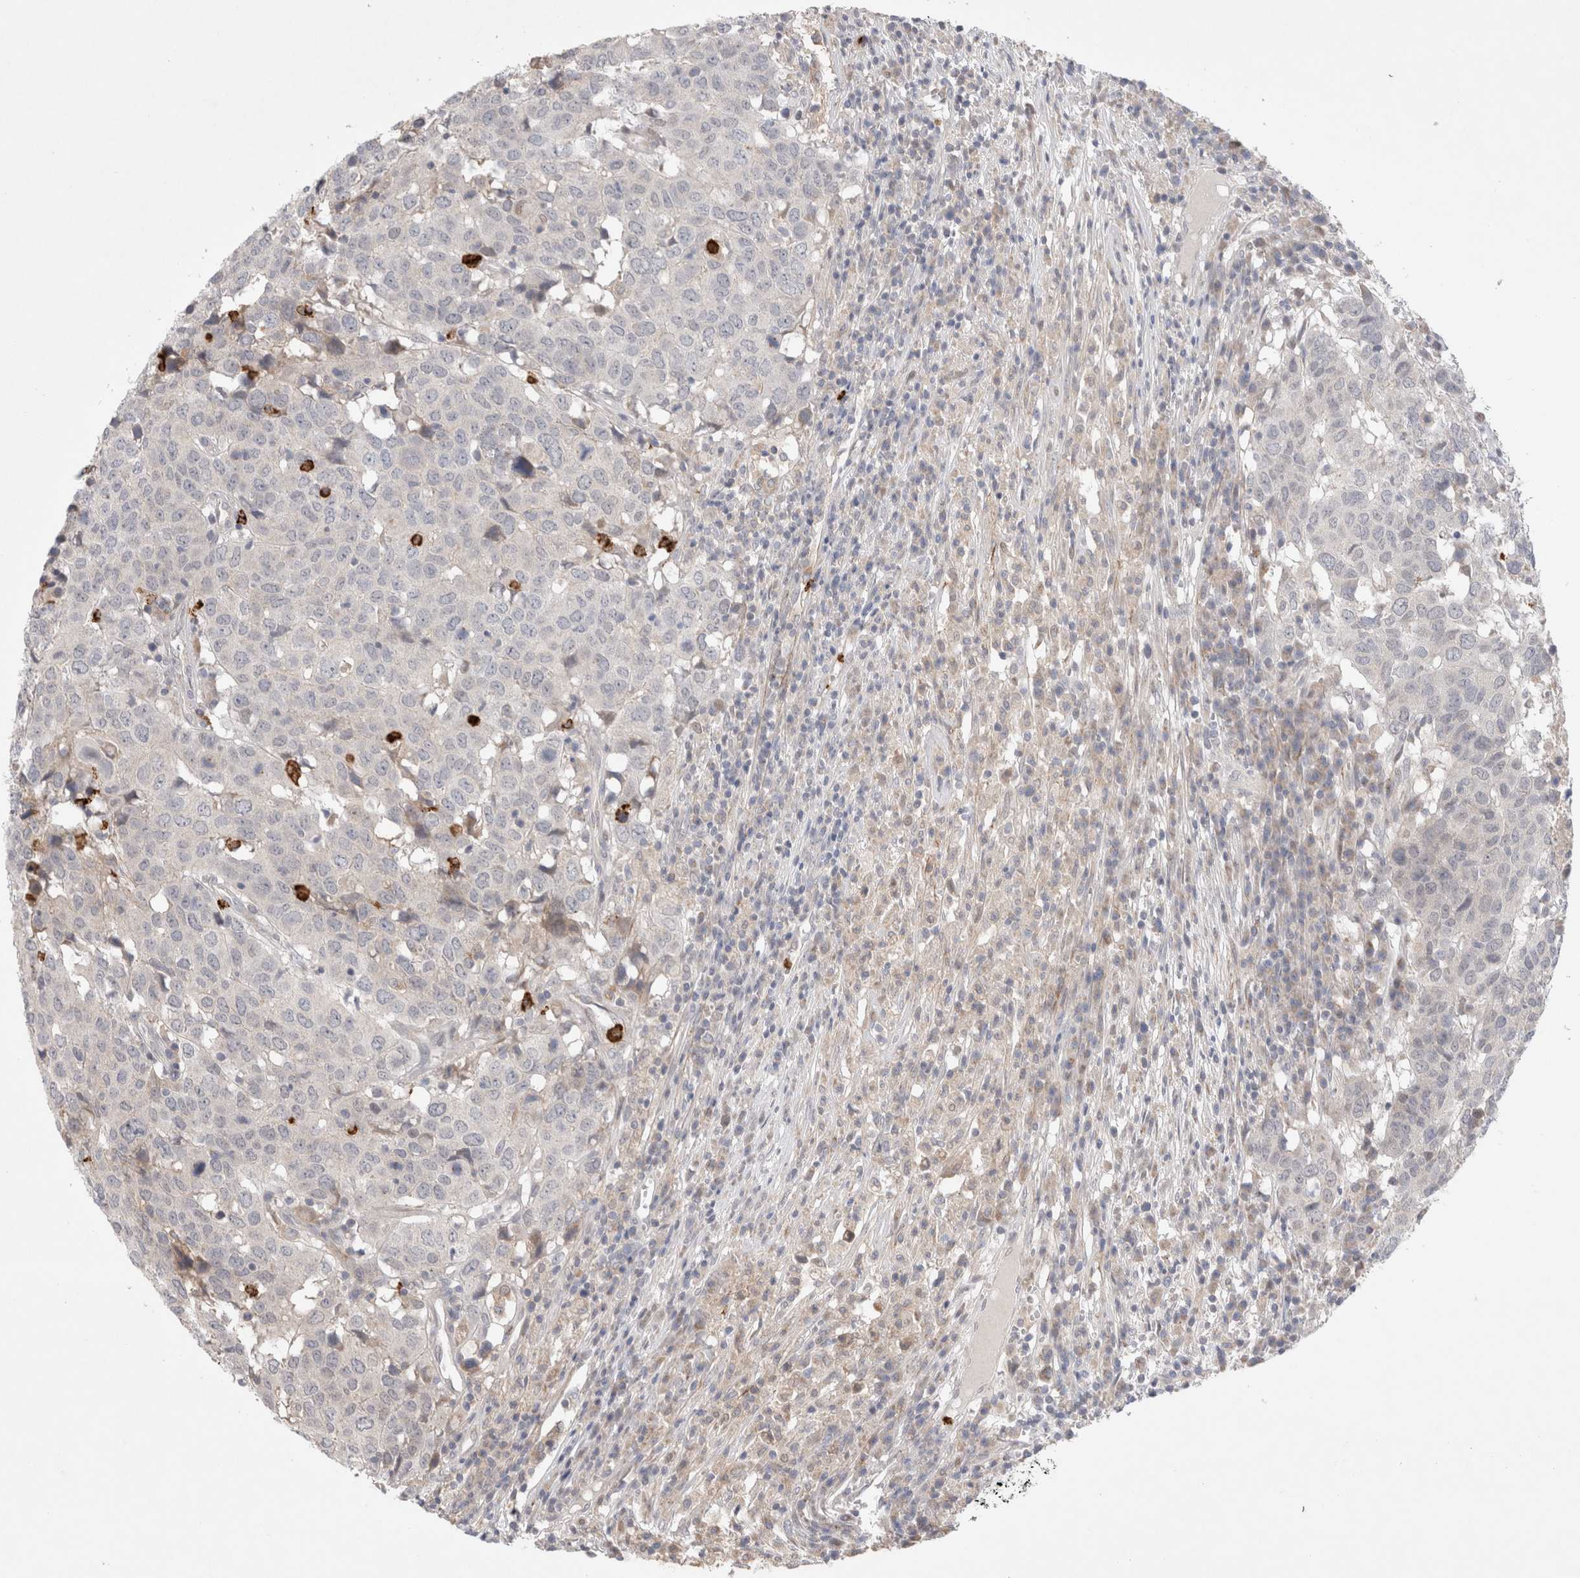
{"staining": {"intensity": "negative", "quantity": "none", "location": "none"}, "tissue": "head and neck cancer", "cell_type": "Tumor cells", "image_type": "cancer", "snomed": [{"axis": "morphology", "description": "Squamous cell carcinoma, NOS"}, {"axis": "topography", "description": "Head-Neck"}], "caption": "DAB (3,3'-diaminobenzidine) immunohistochemical staining of human head and neck squamous cell carcinoma exhibits no significant expression in tumor cells.", "gene": "GSDMB", "patient": {"sex": "male", "age": 66}}